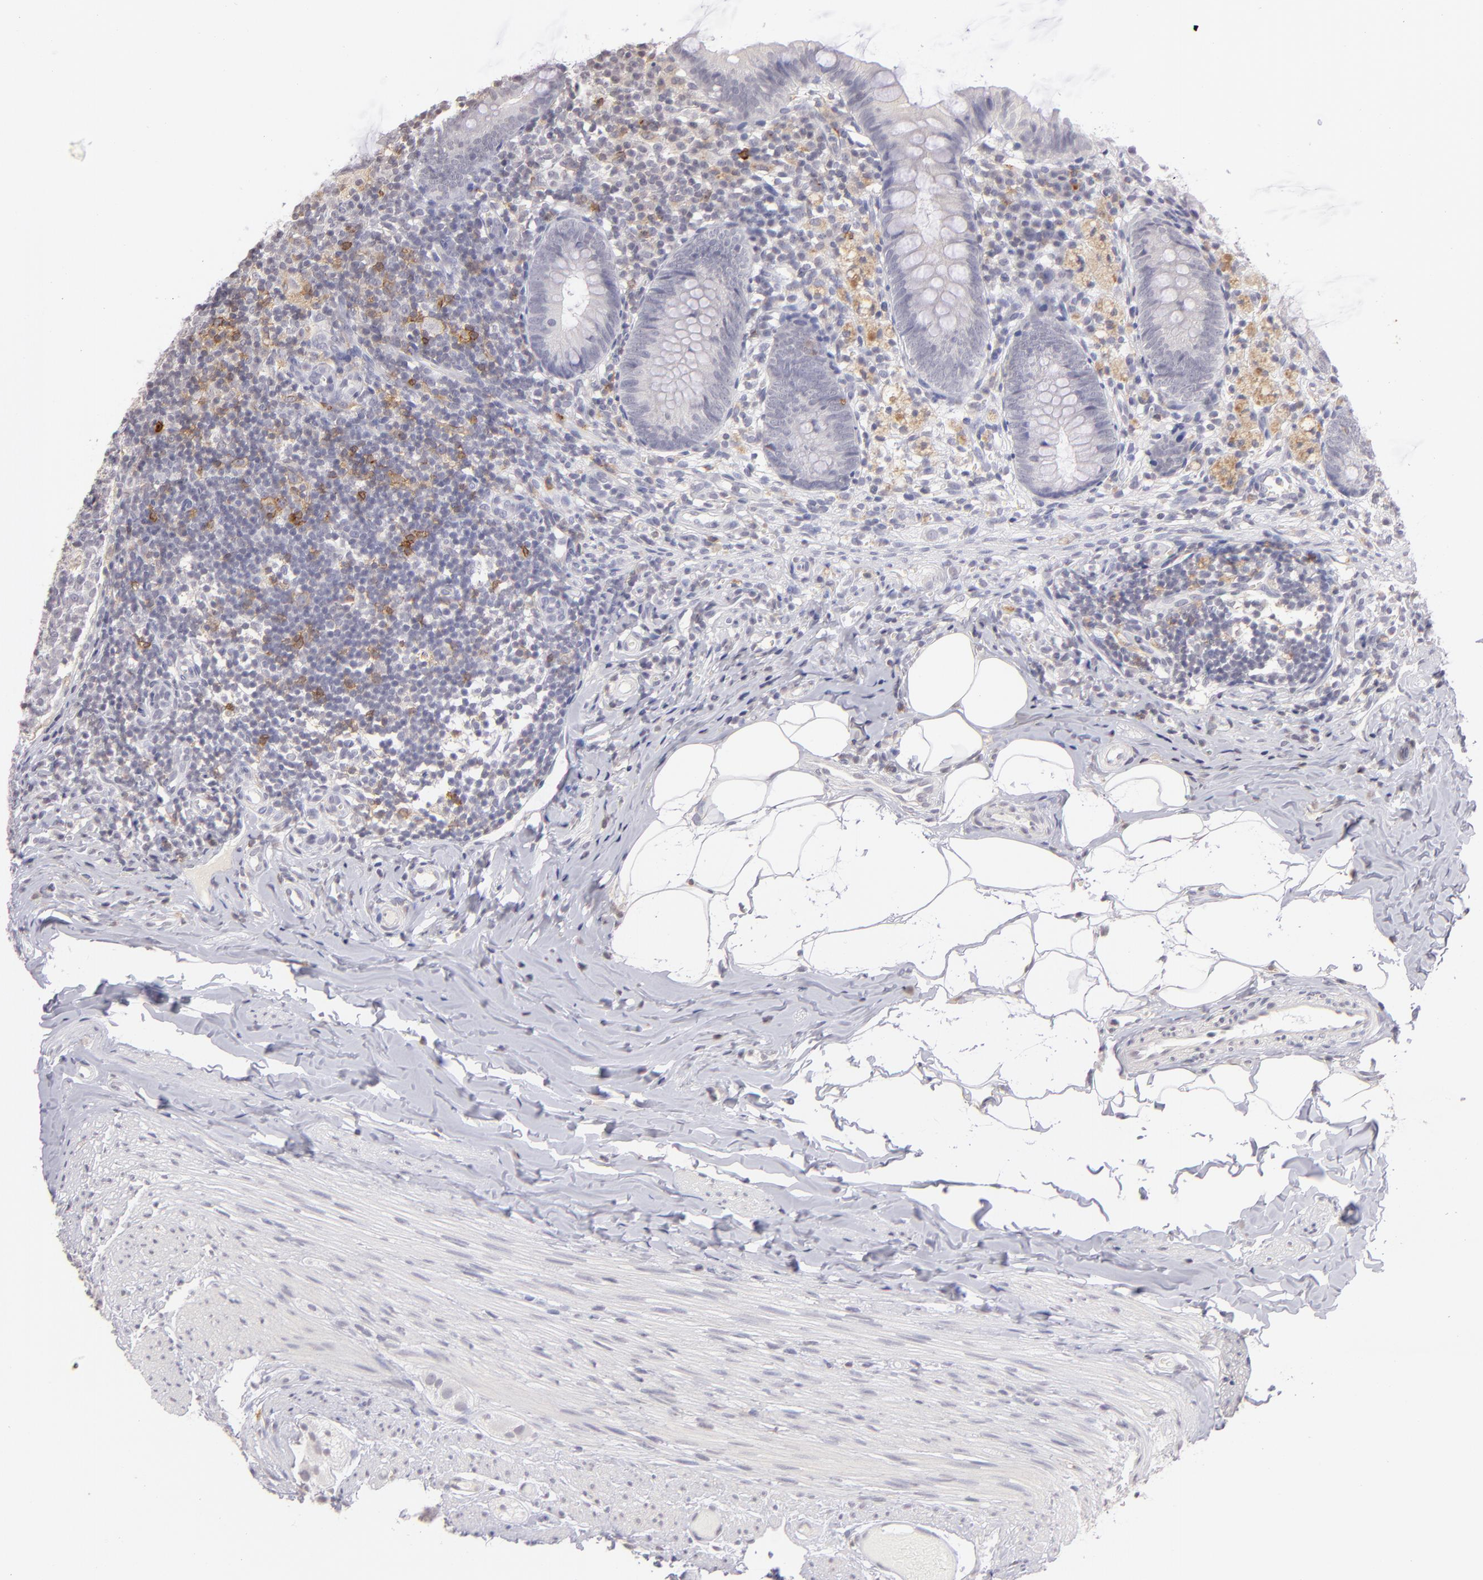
{"staining": {"intensity": "negative", "quantity": "none", "location": "none"}, "tissue": "appendix", "cell_type": "Glandular cells", "image_type": "normal", "snomed": [{"axis": "morphology", "description": "Normal tissue, NOS"}, {"axis": "topography", "description": "Appendix"}], "caption": "Immunohistochemical staining of normal human appendix shows no significant positivity in glandular cells. Nuclei are stained in blue.", "gene": "IL2RA", "patient": {"sex": "female", "age": 9}}